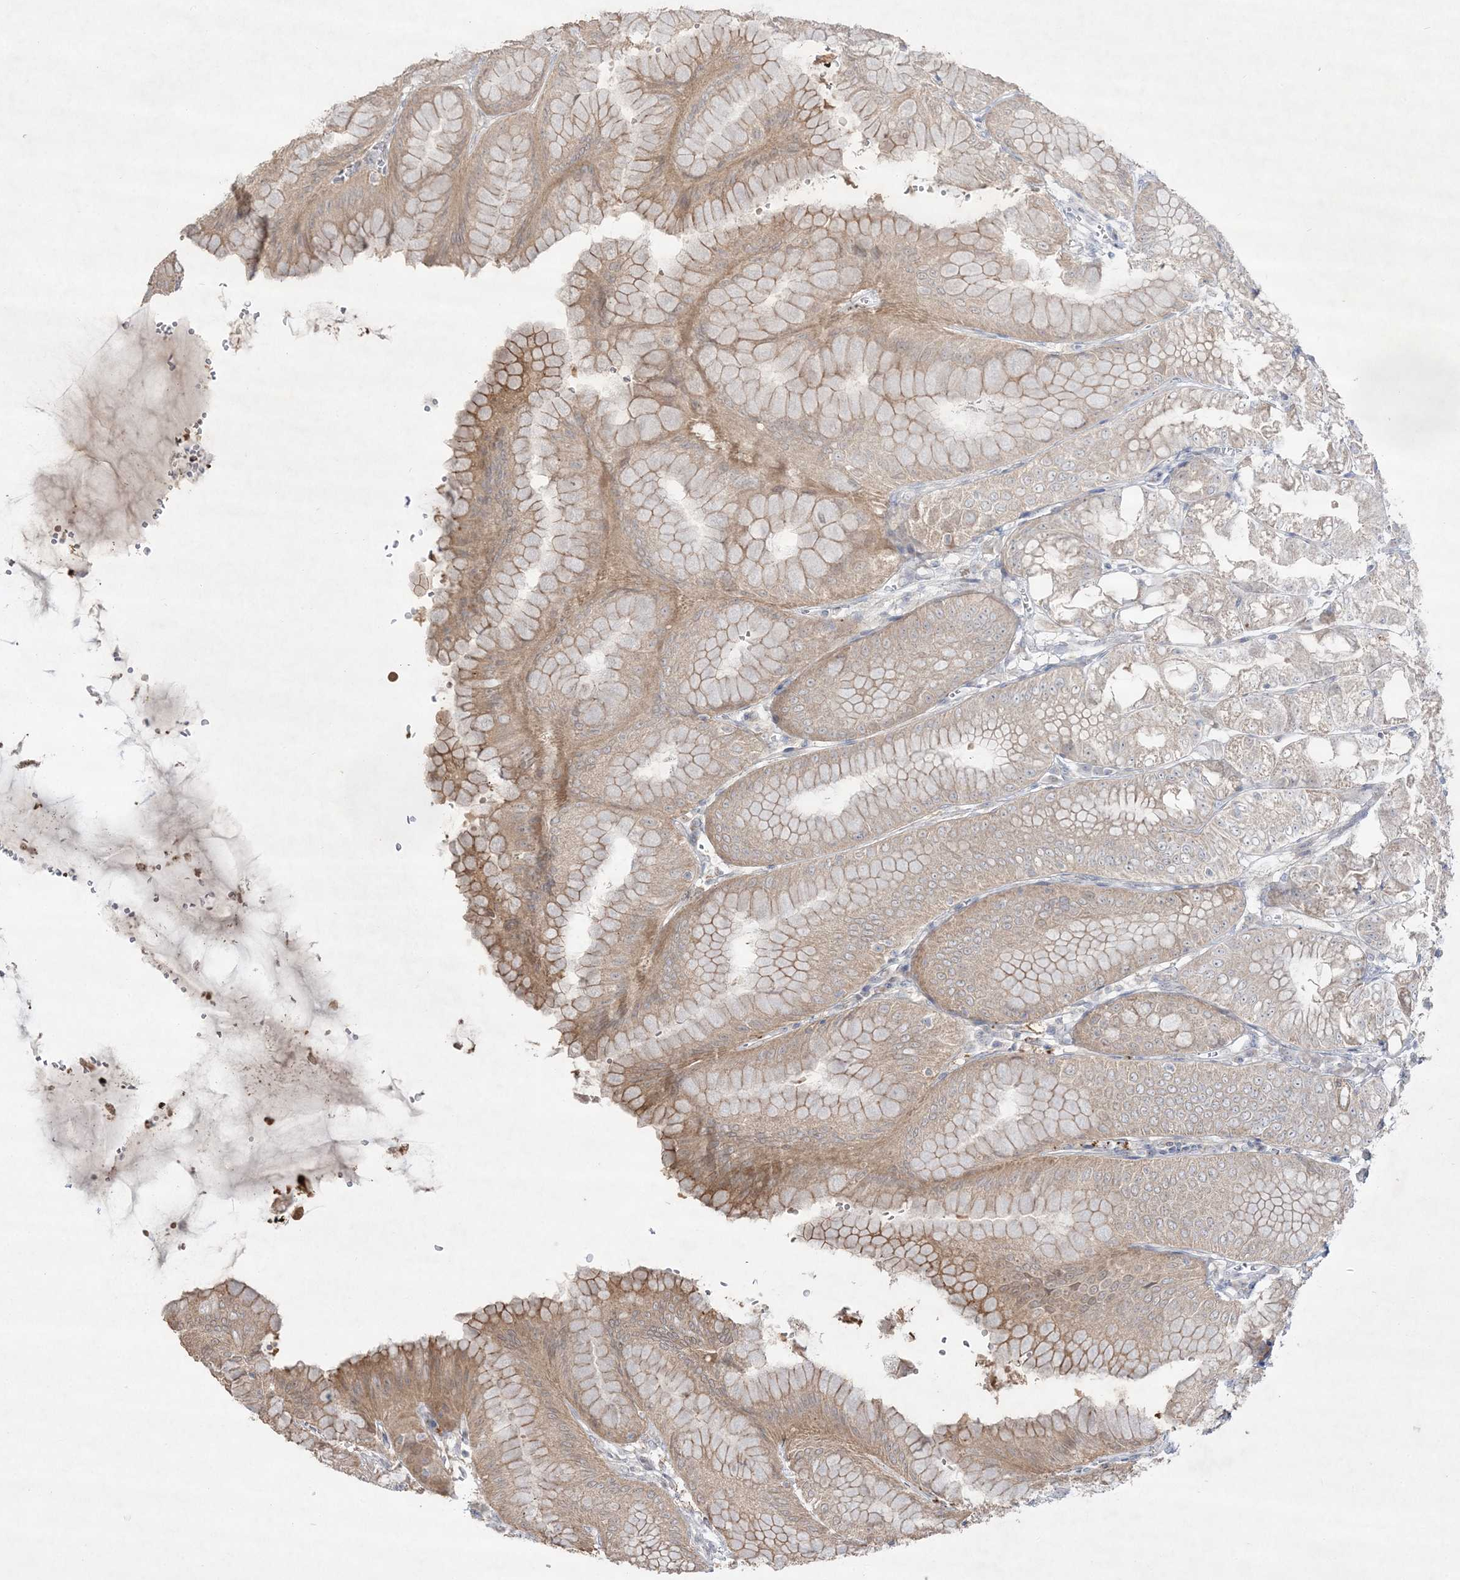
{"staining": {"intensity": "moderate", "quantity": "<25%", "location": "cytoplasmic/membranous"}, "tissue": "stomach", "cell_type": "Glandular cells", "image_type": "normal", "snomed": [{"axis": "morphology", "description": "Normal tissue, NOS"}, {"axis": "topography", "description": "Stomach, lower"}], "caption": "Stomach stained with DAB (3,3'-diaminobenzidine) immunohistochemistry displays low levels of moderate cytoplasmic/membranous expression in about <25% of glandular cells. (DAB = brown stain, brightfield microscopy at high magnification).", "gene": "CLNK", "patient": {"sex": "male", "age": 71}}